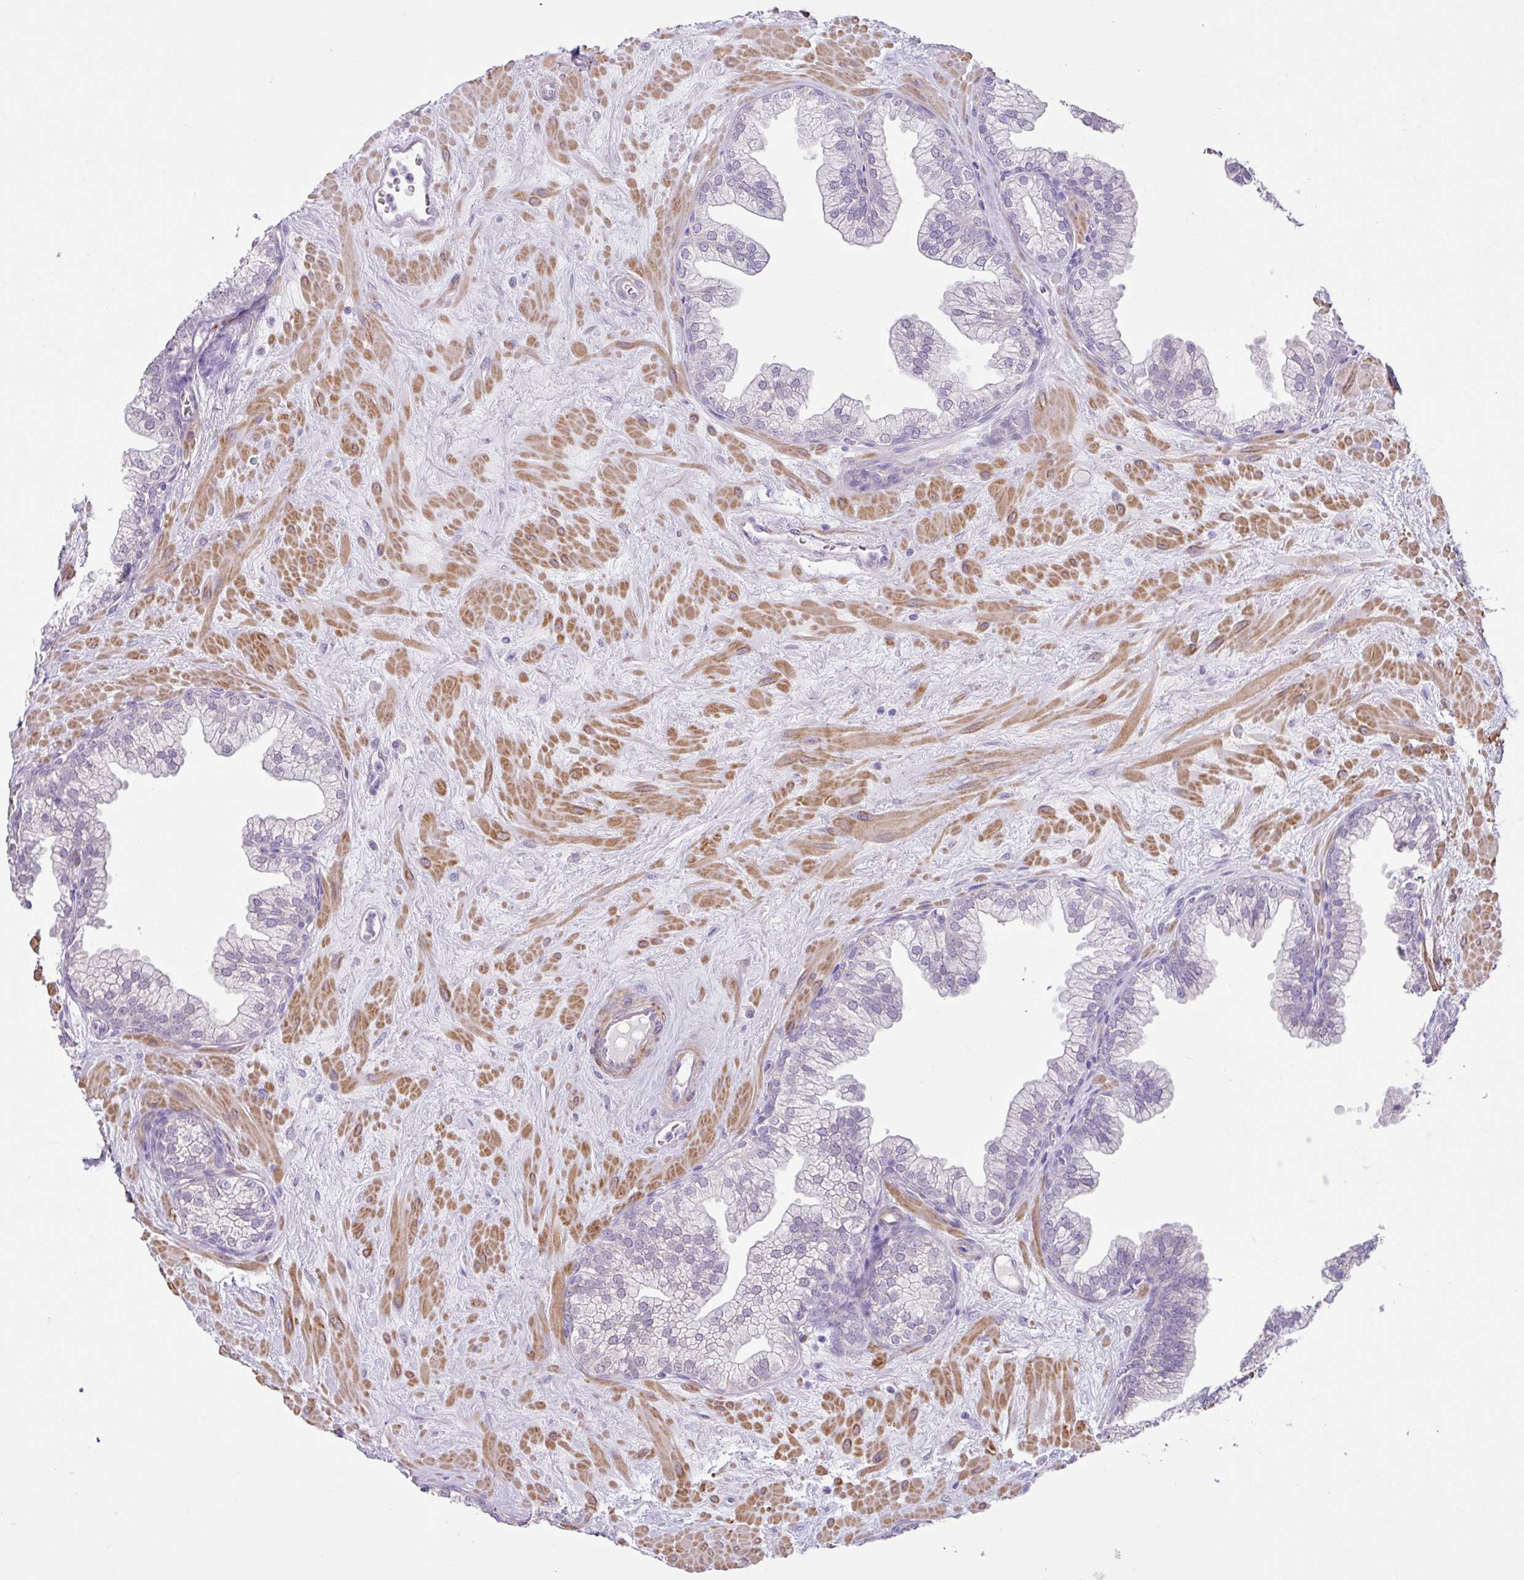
{"staining": {"intensity": "negative", "quantity": "none", "location": "none"}, "tissue": "prostate", "cell_type": "Glandular cells", "image_type": "normal", "snomed": [{"axis": "morphology", "description": "Normal tissue, NOS"}, {"axis": "topography", "description": "Prostate"}, {"axis": "topography", "description": "Peripheral nerve tissue"}], "caption": "This is an IHC micrograph of benign human prostate. There is no positivity in glandular cells.", "gene": "DIP2A", "patient": {"sex": "male", "age": 61}}